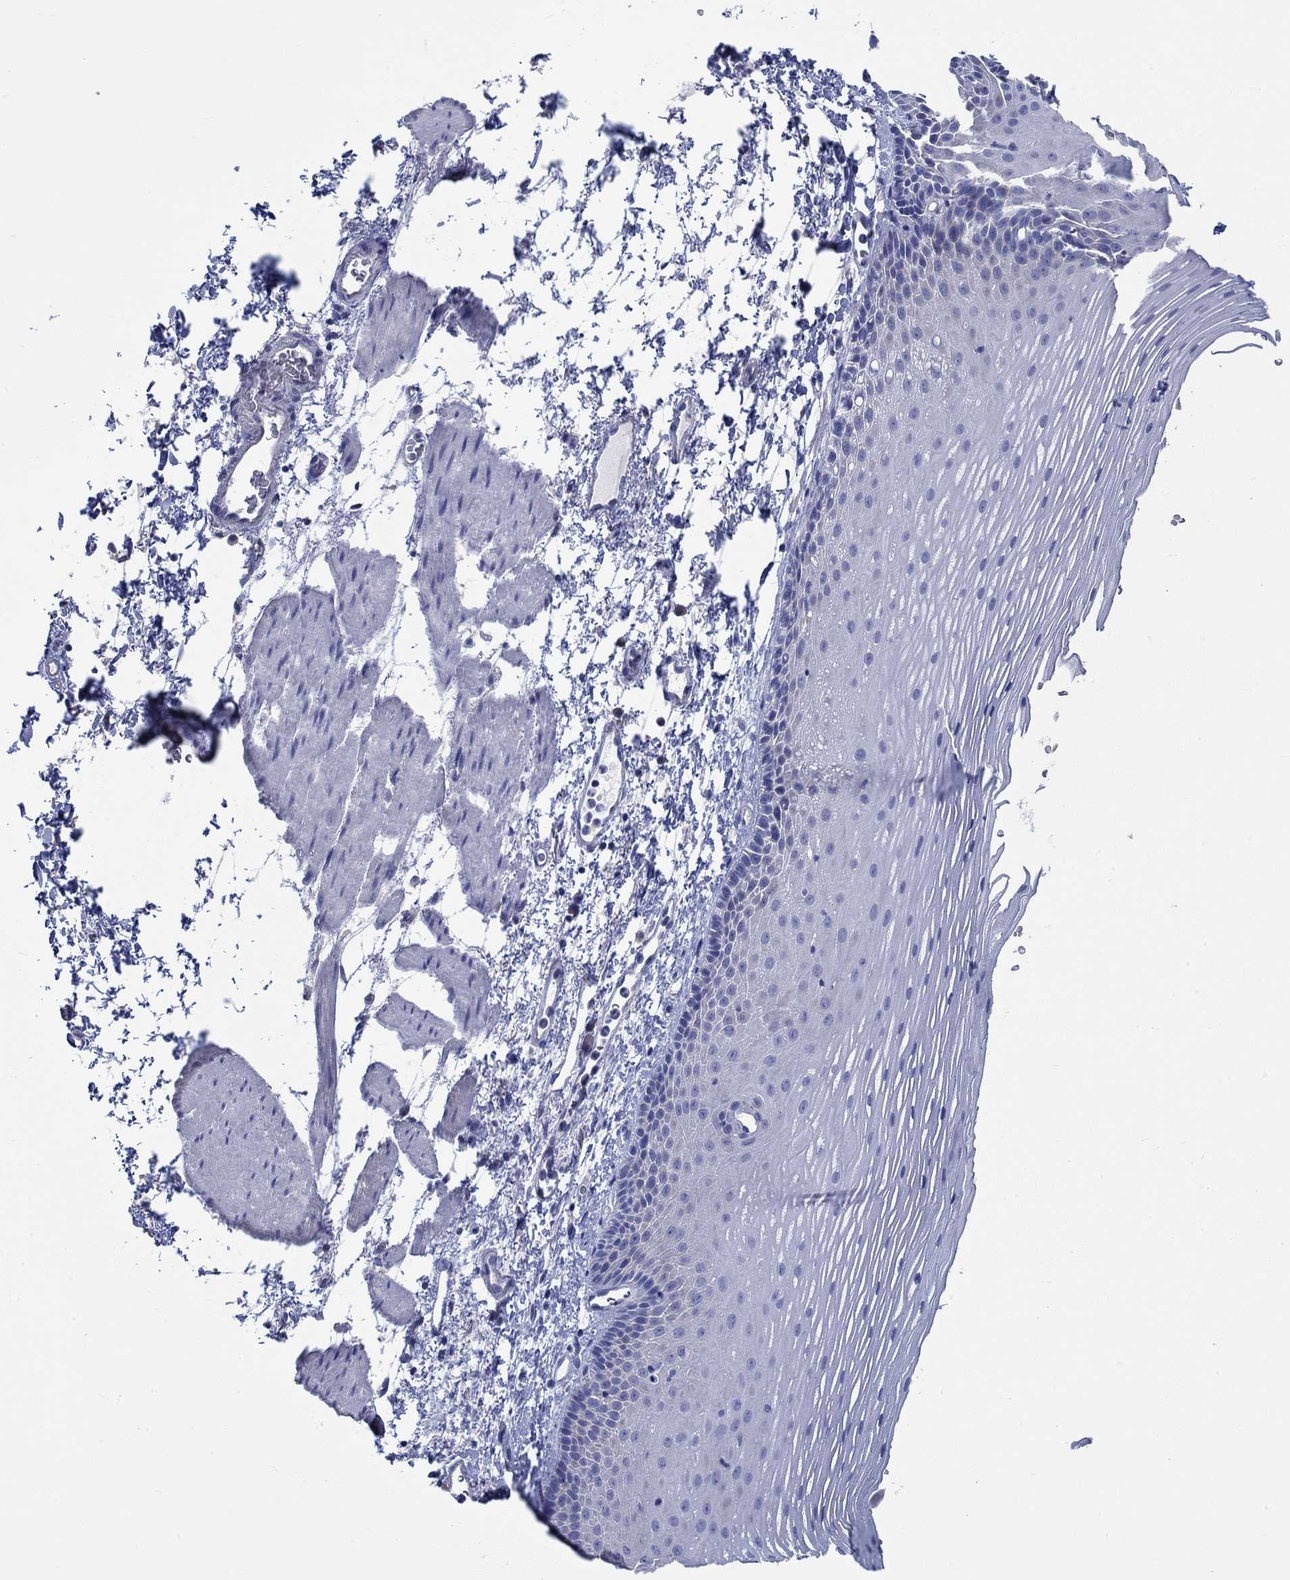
{"staining": {"intensity": "negative", "quantity": "none", "location": "none"}, "tissue": "esophagus", "cell_type": "Squamous epithelial cells", "image_type": "normal", "snomed": [{"axis": "morphology", "description": "Normal tissue, NOS"}, {"axis": "topography", "description": "Esophagus"}], "caption": "Immunohistochemistry (IHC) micrograph of unremarkable human esophagus stained for a protein (brown), which displays no positivity in squamous epithelial cells. (Brightfield microscopy of DAB (3,3'-diaminobenzidine) IHC at high magnification).", "gene": "KCNA1", "patient": {"sex": "male", "age": 76}}